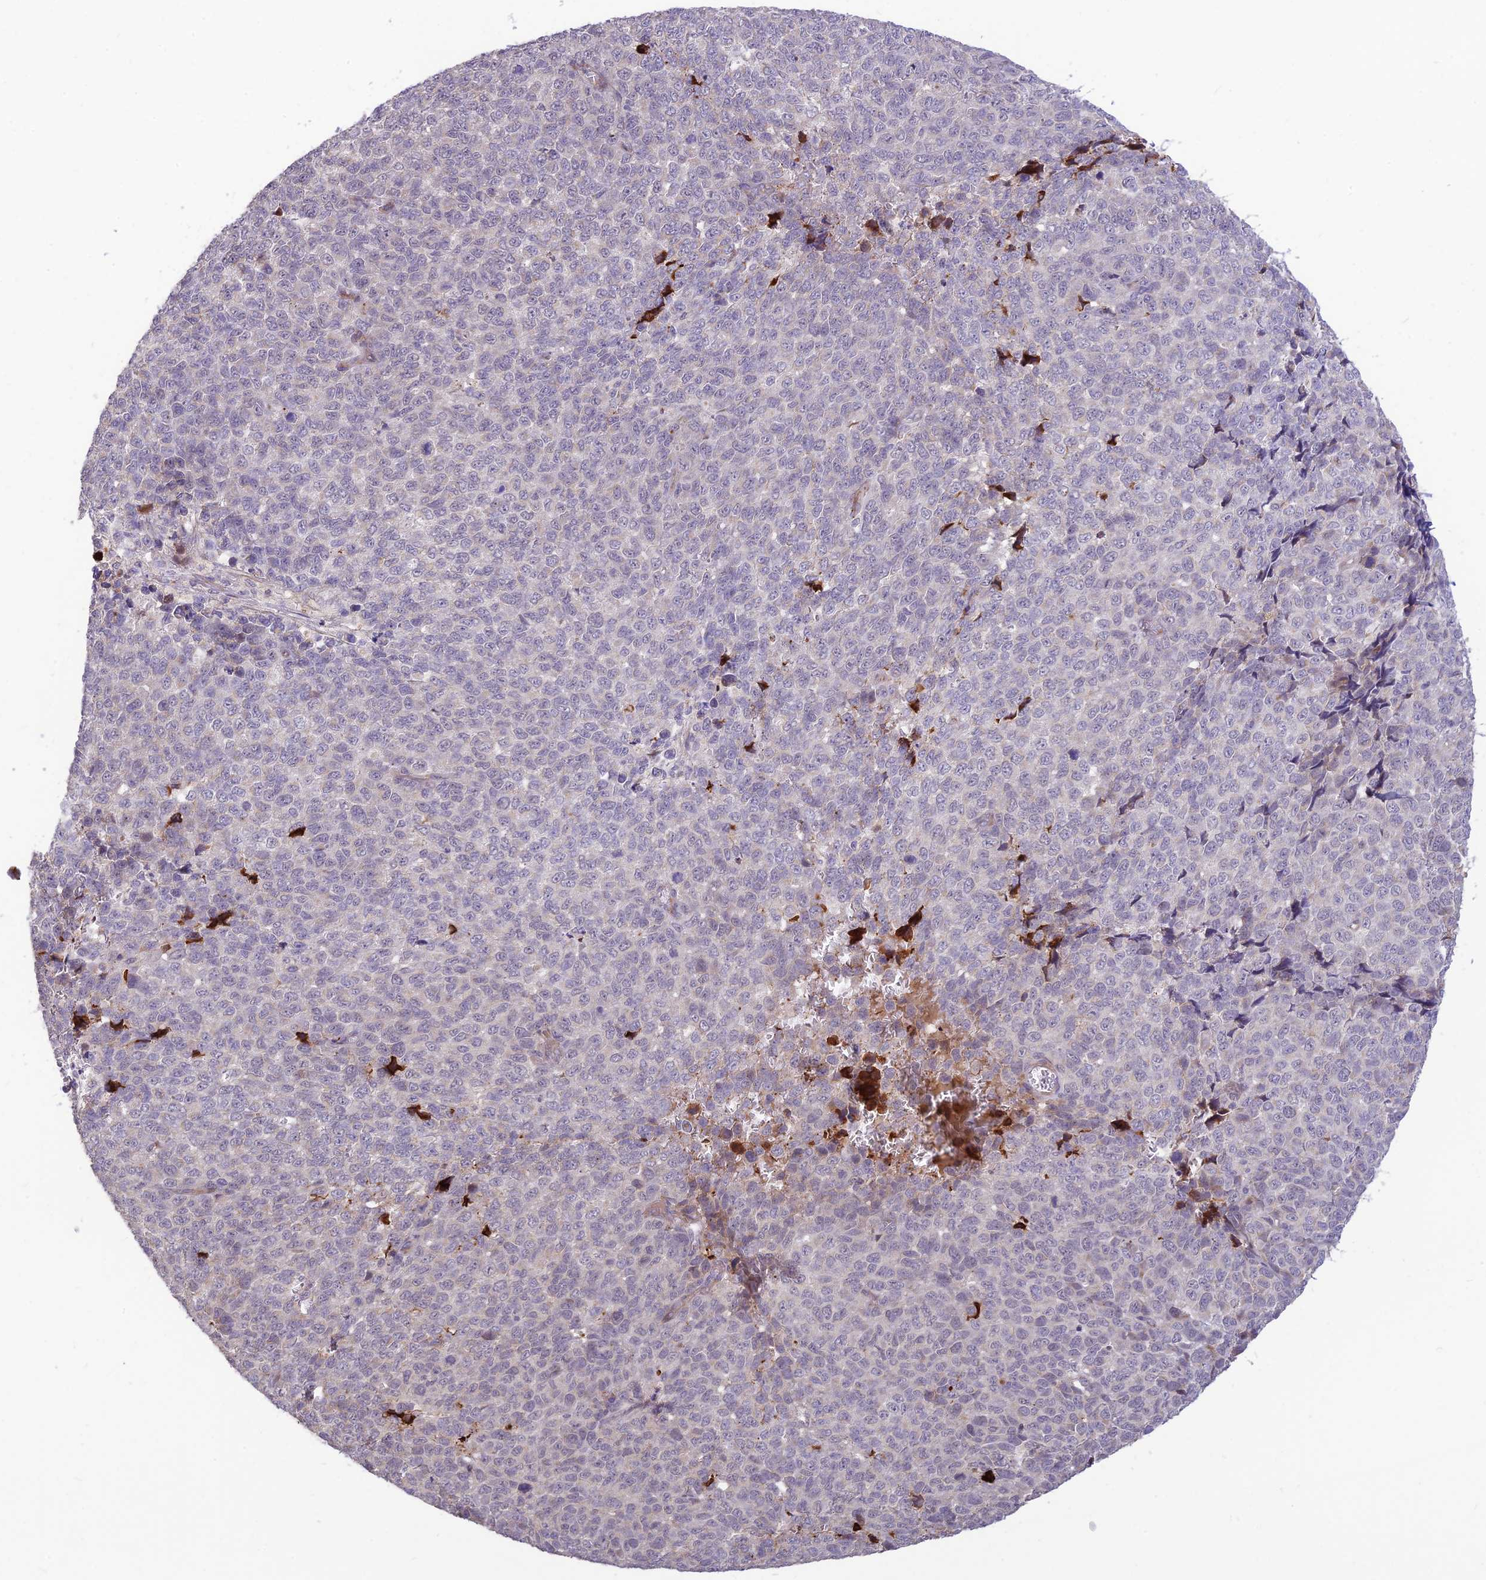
{"staining": {"intensity": "negative", "quantity": "none", "location": "none"}, "tissue": "melanoma", "cell_type": "Tumor cells", "image_type": "cancer", "snomed": [{"axis": "morphology", "description": "Malignant melanoma, NOS"}, {"axis": "topography", "description": "Nose, NOS"}], "caption": "Immunohistochemistry (IHC) image of neoplastic tissue: human melanoma stained with DAB (3,3'-diaminobenzidine) shows no significant protein staining in tumor cells. The staining is performed using DAB (3,3'-diaminobenzidine) brown chromogen with nuclei counter-stained in using hematoxylin.", "gene": "ASPDH", "patient": {"sex": "female", "age": 48}}